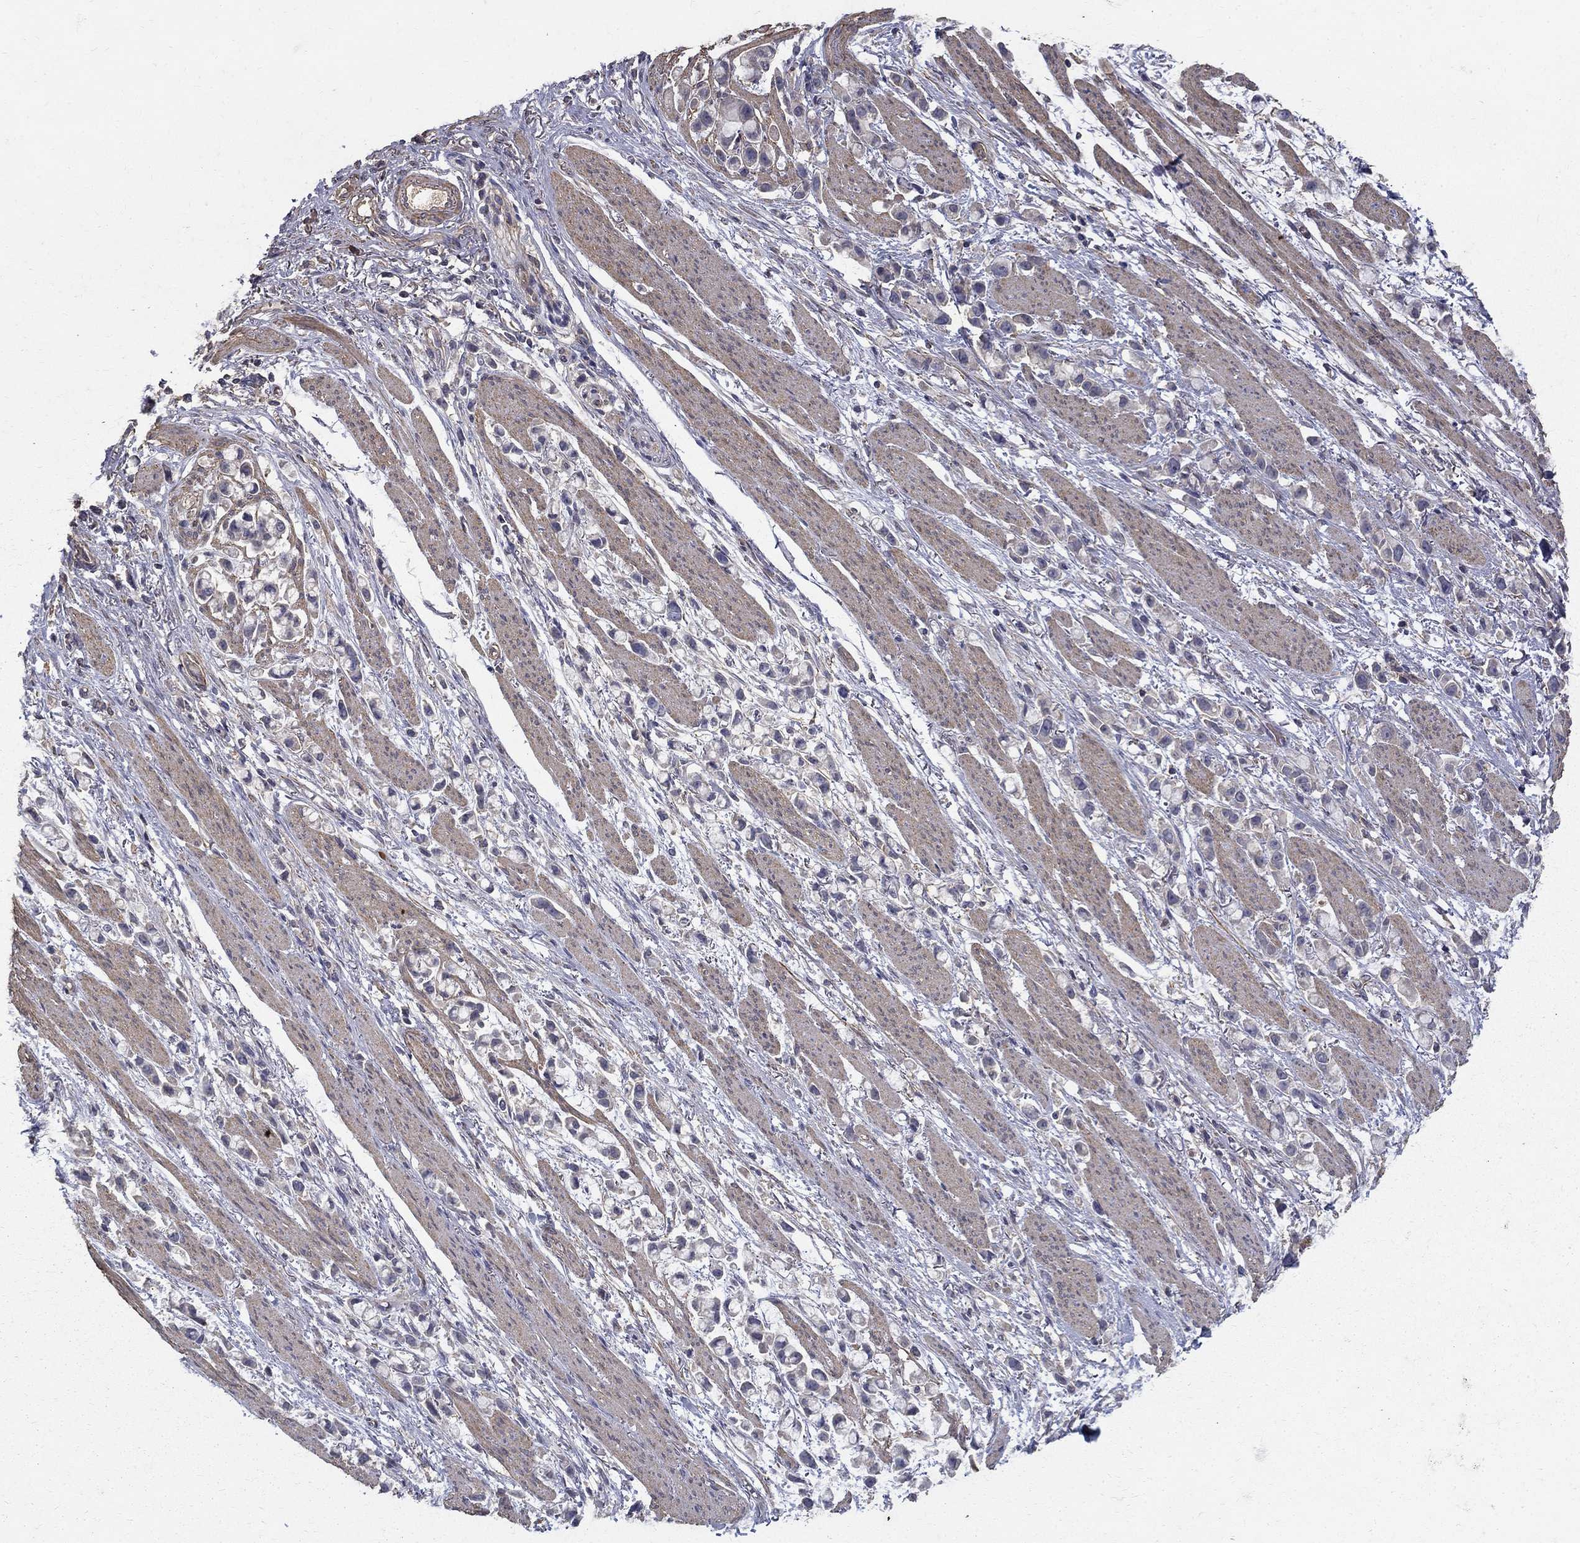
{"staining": {"intensity": "negative", "quantity": "none", "location": "none"}, "tissue": "stomach cancer", "cell_type": "Tumor cells", "image_type": "cancer", "snomed": [{"axis": "morphology", "description": "Adenocarcinoma, NOS"}, {"axis": "topography", "description": "Stomach"}], "caption": "This photomicrograph is of stomach cancer (adenocarcinoma) stained with immunohistochemistry (IHC) to label a protein in brown with the nuclei are counter-stained blue. There is no positivity in tumor cells. (Stains: DAB immunohistochemistry with hematoxylin counter stain, Microscopy: brightfield microscopy at high magnification).", "gene": "MPP2", "patient": {"sex": "female", "age": 81}}